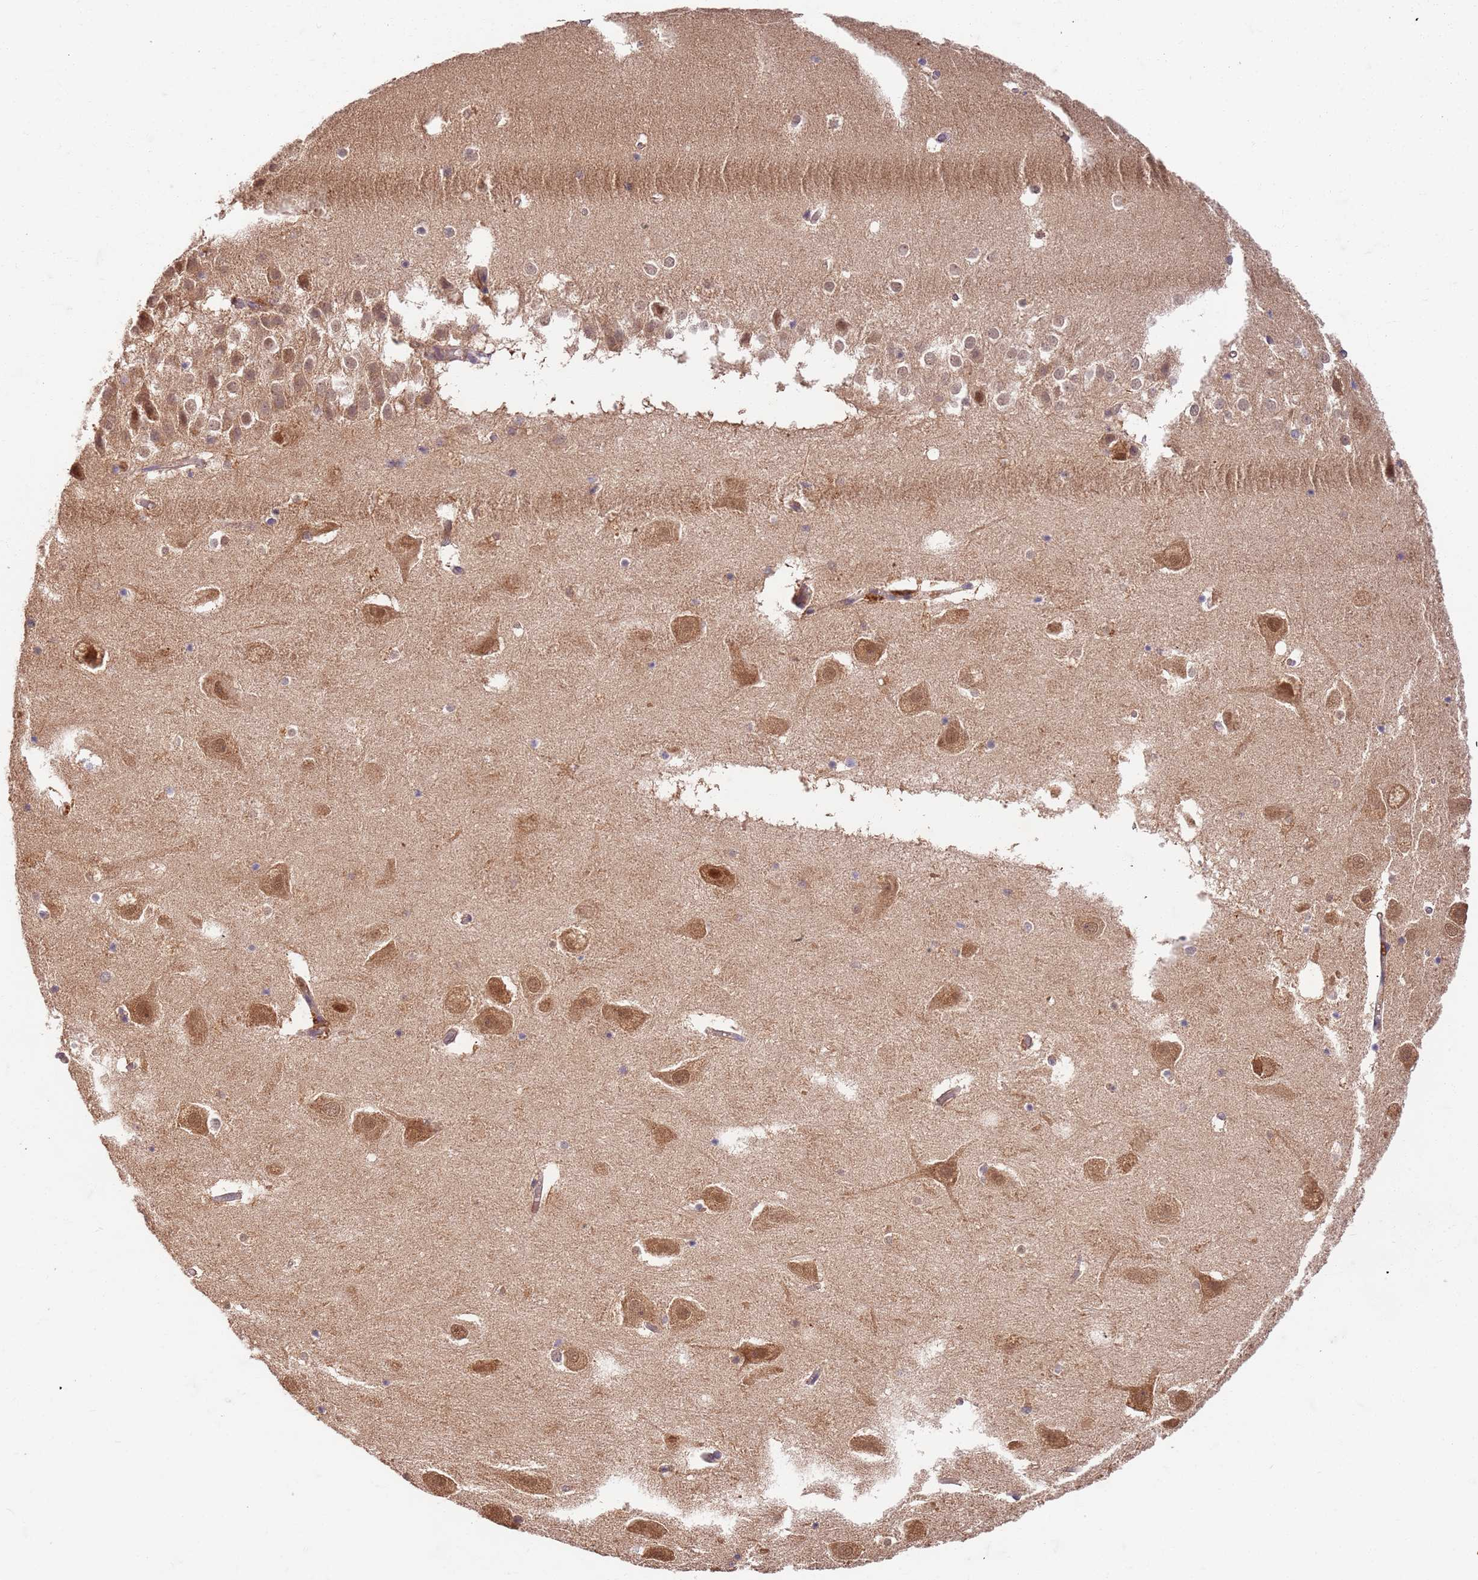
{"staining": {"intensity": "moderate", "quantity": "<25%", "location": "cytoplasmic/membranous"}, "tissue": "hippocampus", "cell_type": "Glial cells", "image_type": "normal", "snomed": [{"axis": "morphology", "description": "Normal tissue, NOS"}, {"axis": "topography", "description": "Hippocampus"}], "caption": "Human hippocampus stained with a brown dye shows moderate cytoplasmic/membranous positive expression in approximately <25% of glial cells.", "gene": "UBE3A", "patient": {"sex": "female", "age": 52}}